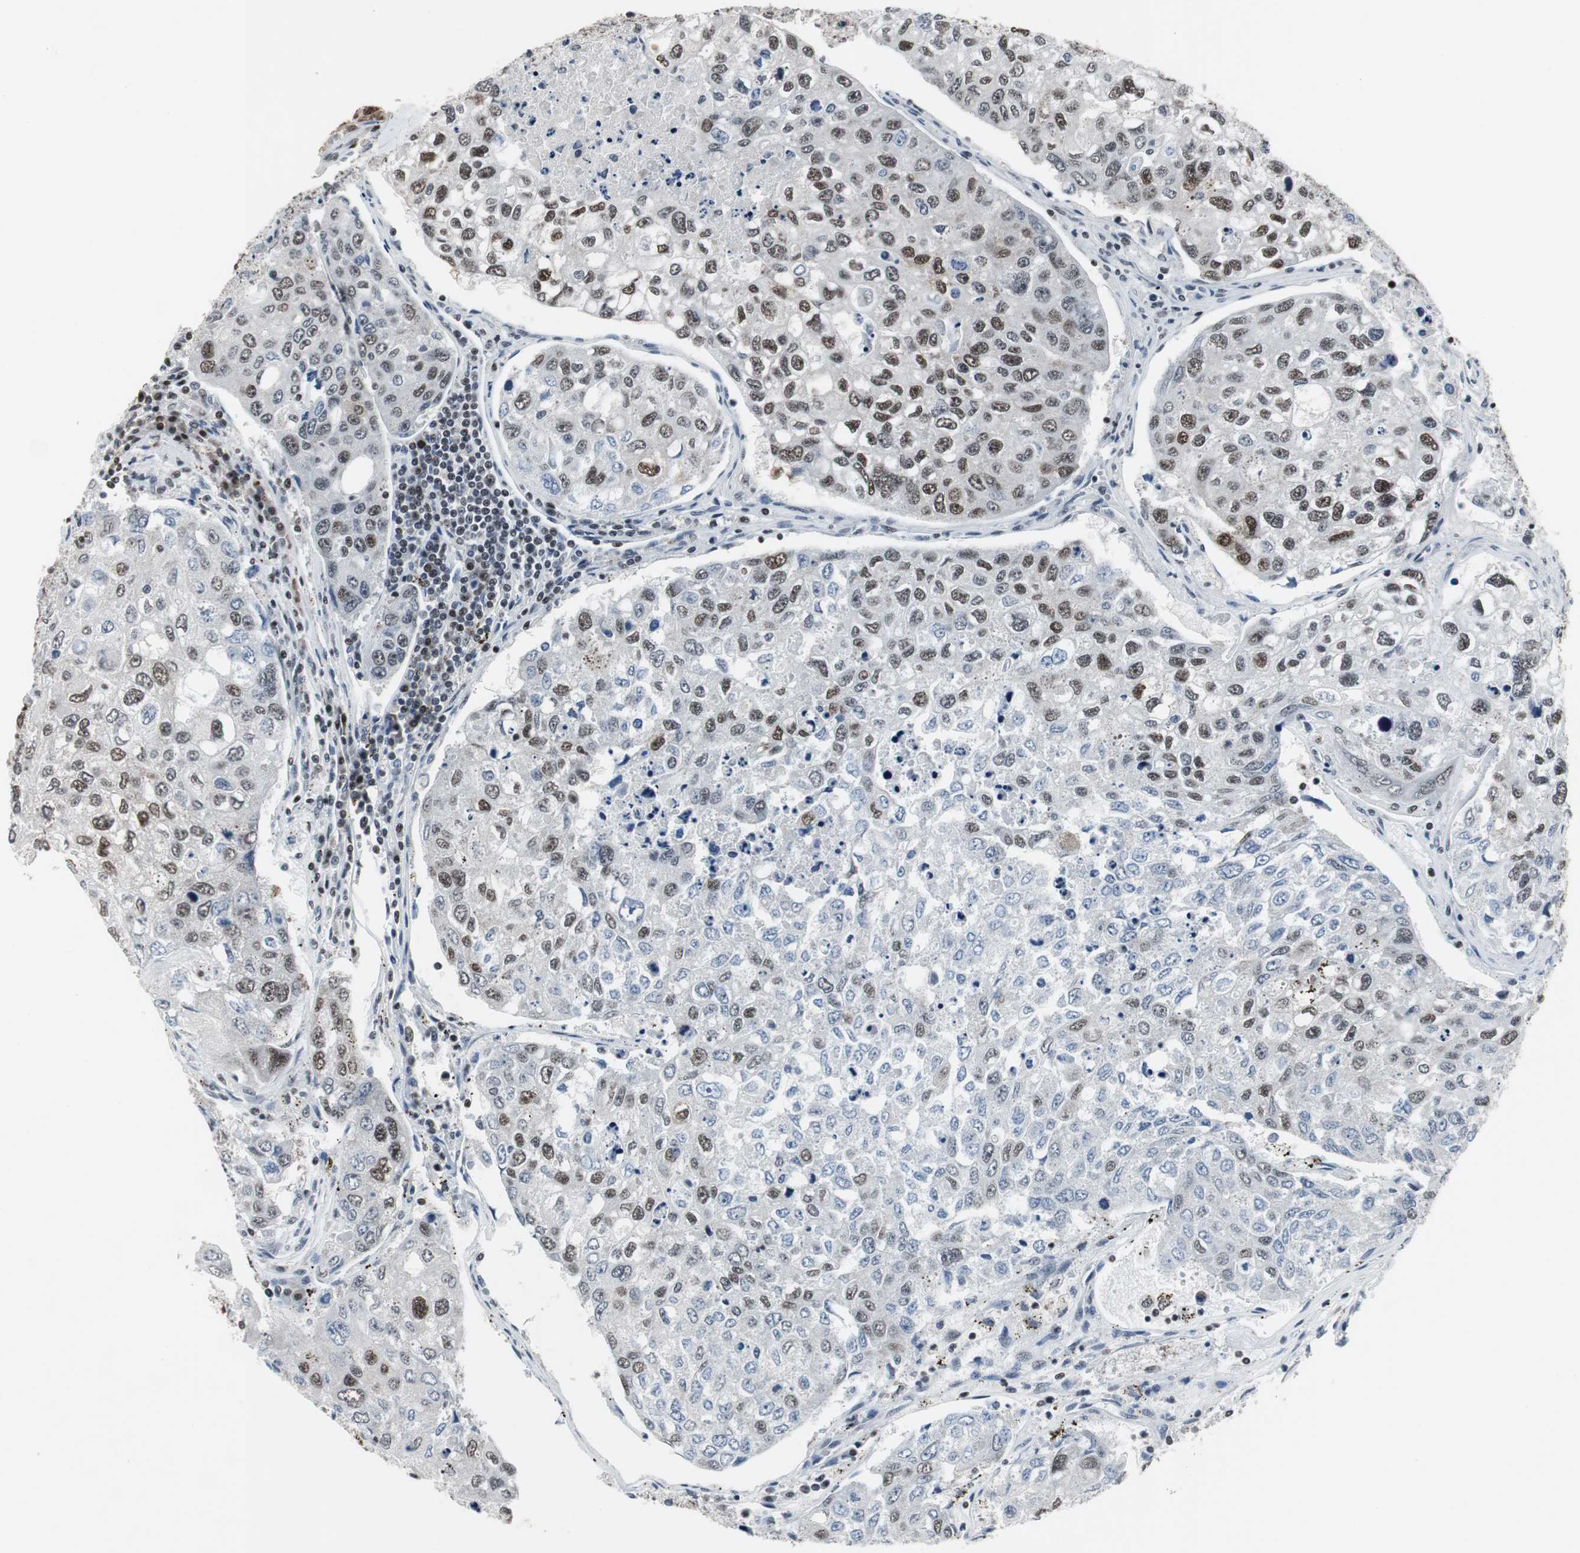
{"staining": {"intensity": "strong", "quantity": ">75%", "location": "nuclear"}, "tissue": "urothelial cancer", "cell_type": "Tumor cells", "image_type": "cancer", "snomed": [{"axis": "morphology", "description": "Urothelial carcinoma, High grade"}, {"axis": "topography", "description": "Lymph node"}, {"axis": "topography", "description": "Urinary bladder"}], "caption": "The photomicrograph exhibits a brown stain indicating the presence of a protein in the nuclear of tumor cells in urothelial cancer.", "gene": "RAD9A", "patient": {"sex": "male", "age": 51}}